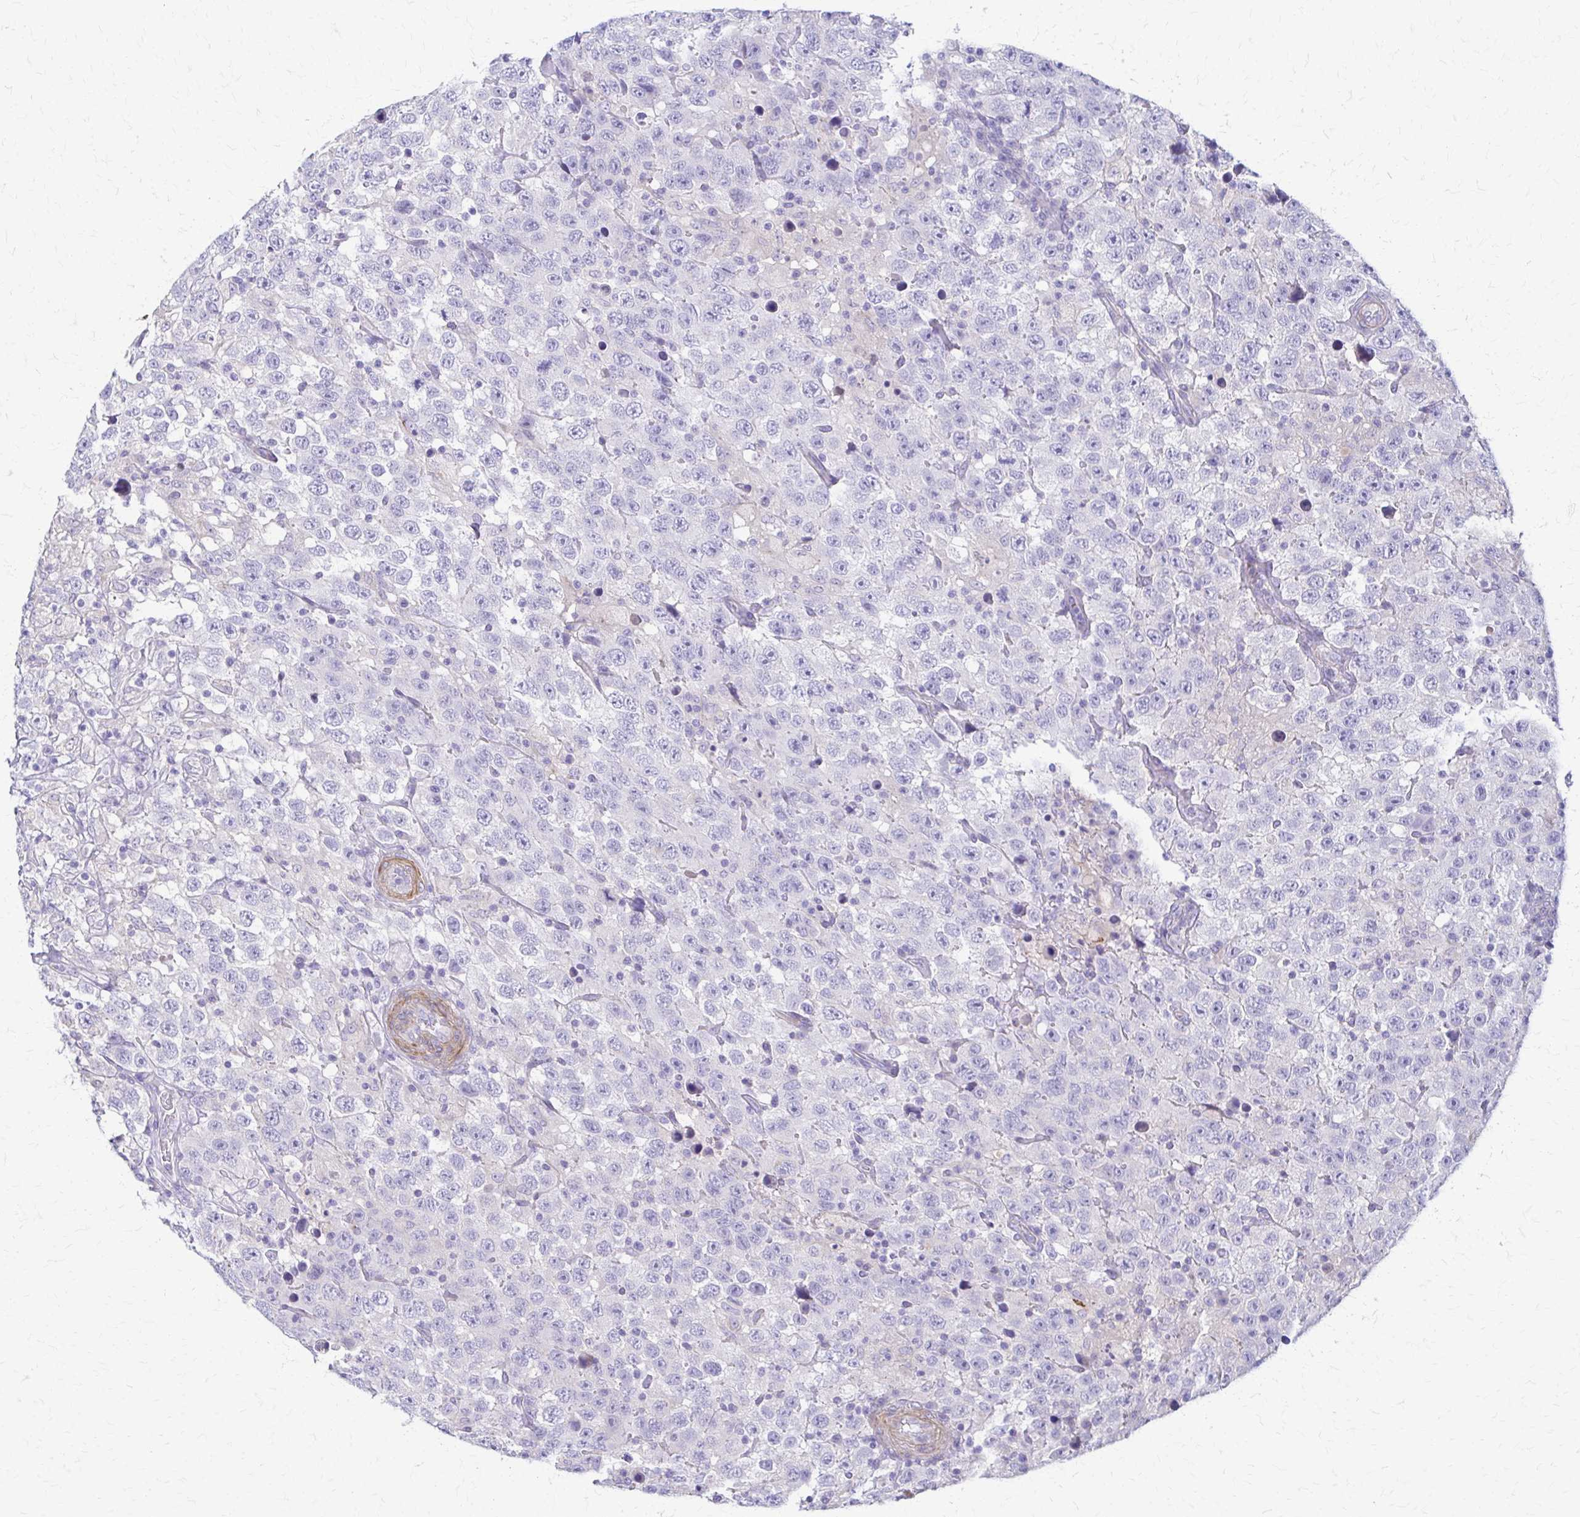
{"staining": {"intensity": "negative", "quantity": "none", "location": "none"}, "tissue": "testis cancer", "cell_type": "Tumor cells", "image_type": "cancer", "snomed": [{"axis": "morphology", "description": "Seminoma, NOS"}, {"axis": "topography", "description": "Testis"}], "caption": "Protein analysis of testis cancer reveals no significant positivity in tumor cells.", "gene": "DSP", "patient": {"sex": "male", "age": 41}}